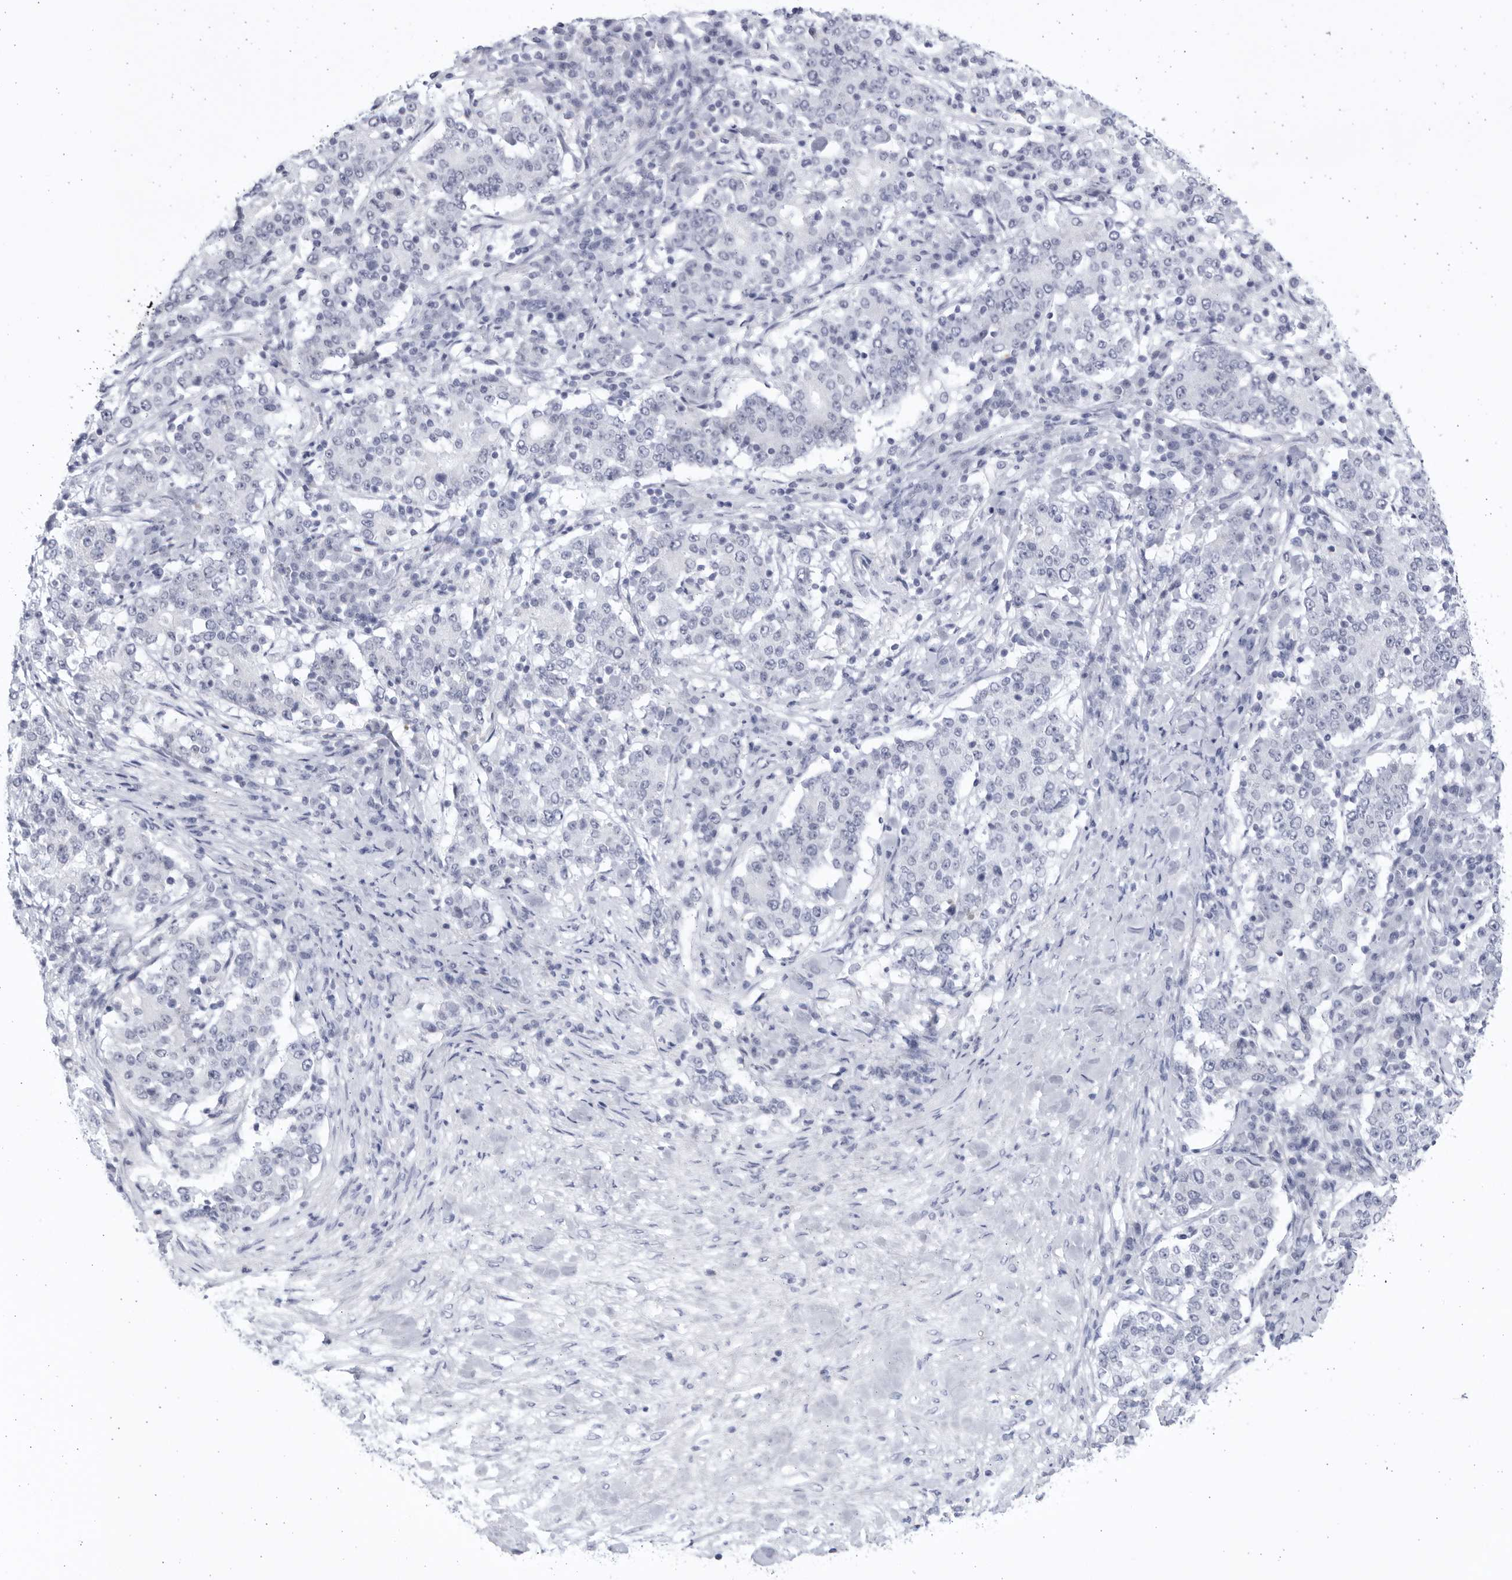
{"staining": {"intensity": "negative", "quantity": "none", "location": "none"}, "tissue": "stomach cancer", "cell_type": "Tumor cells", "image_type": "cancer", "snomed": [{"axis": "morphology", "description": "Adenocarcinoma, NOS"}, {"axis": "topography", "description": "Stomach"}], "caption": "This is an immunohistochemistry (IHC) image of human stomach adenocarcinoma. There is no expression in tumor cells.", "gene": "CCDC181", "patient": {"sex": "male", "age": 59}}